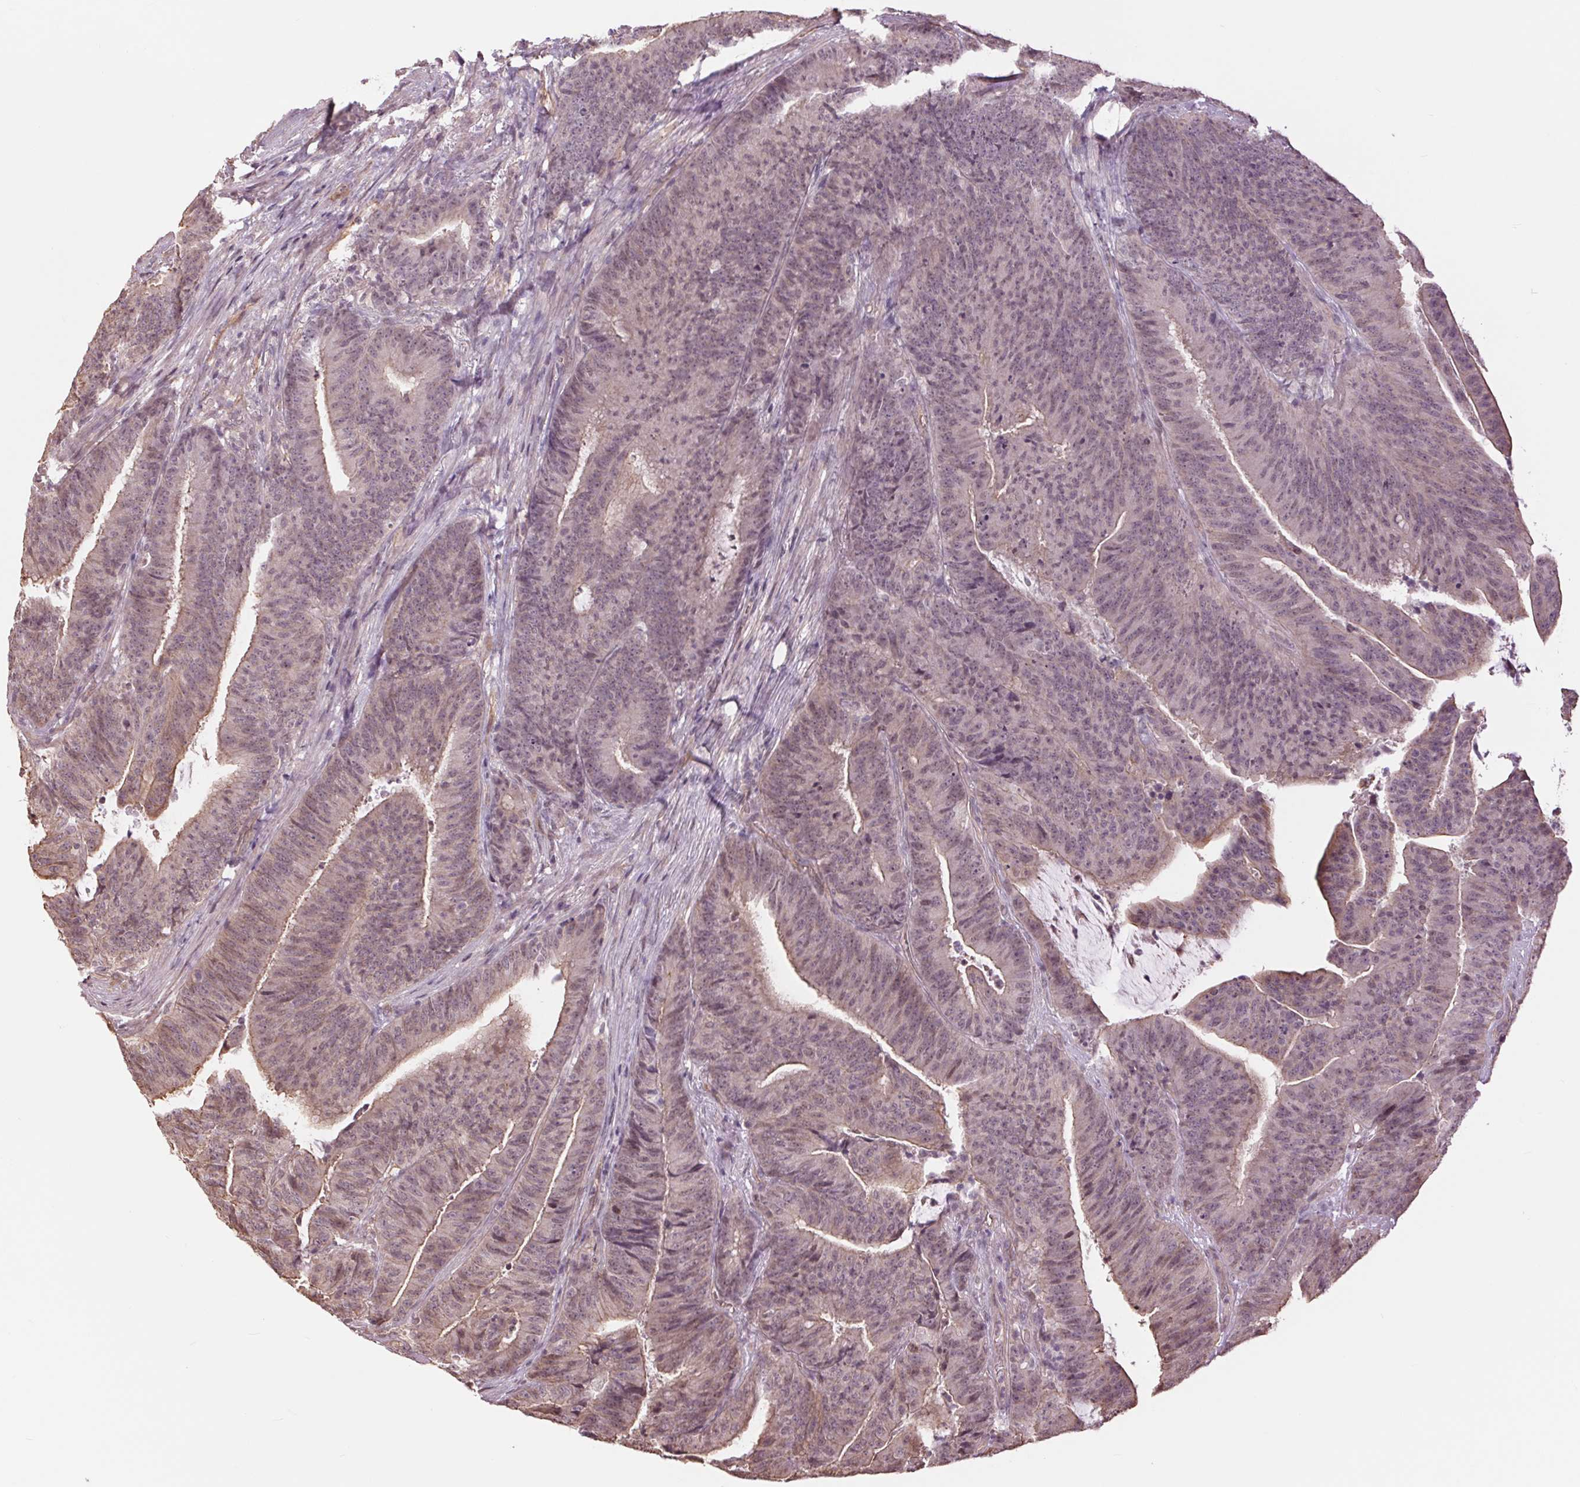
{"staining": {"intensity": "weak", "quantity": "<25%", "location": "cytoplasmic/membranous"}, "tissue": "colorectal cancer", "cell_type": "Tumor cells", "image_type": "cancer", "snomed": [{"axis": "morphology", "description": "Adenocarcinoma, NOS"}, {"axis": "topography", "description": "Colon"}], "caption": "Immunohistochemistry (IHC) image of neoplastic tissue: colorectal adenocarcinoma stained with DAB demonstrates no significant protein positivity in tumor cells.", "gene": "PALM", "patient": {"sex": "female", "age": 78}}